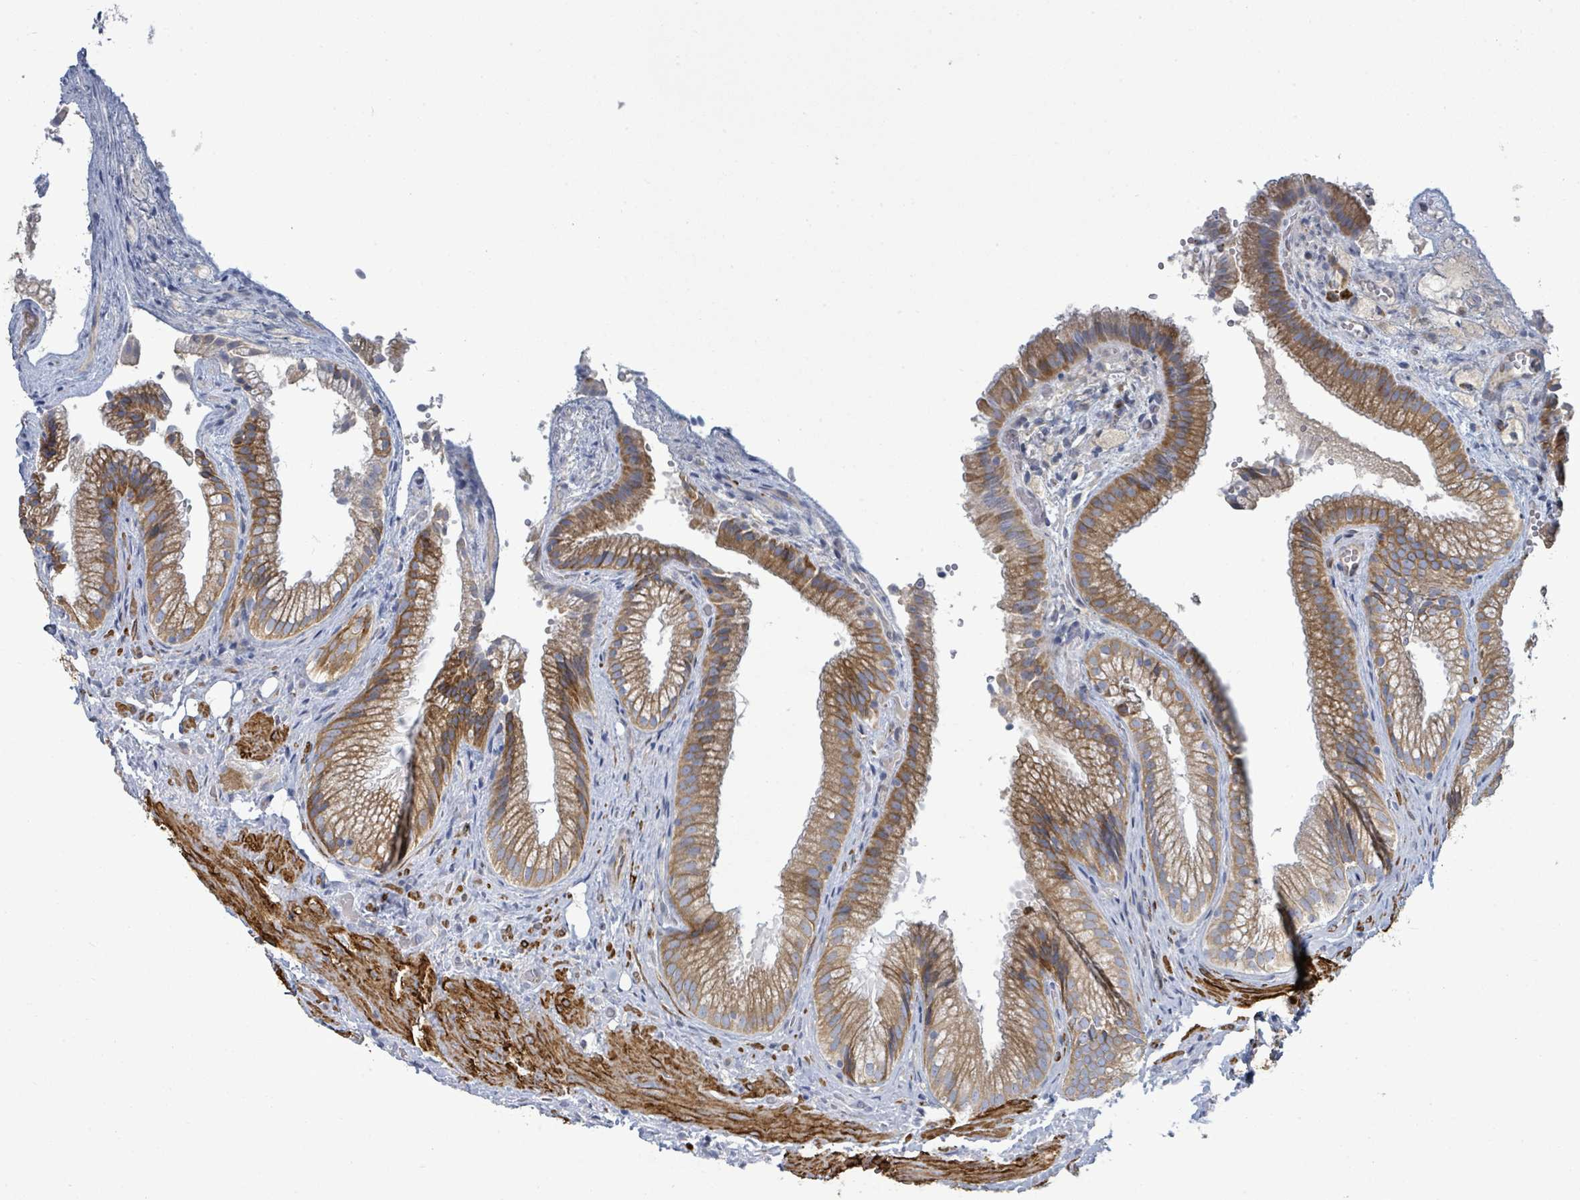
{"staining": {"intensity": "moderate", "quantity": ">75%", "location": "cytoplasmic/membranous"}, "tissue": "gallbladder", "cell_type": "Glandular cells", "image_type": "normal", "snomed": [{"axis": "morphology", "description": "Normal tissue, NOS"}, {"axis": "morphology", "description": "Inflammation, NOS"}, {"axis": "topography", "description": "Gallbladder"}], "caption": "A brown stain shows moderate cytoplasmic/membranous positivity of a protein in glandular cells of benign human gallbladder. Using DAB (brown) and hematoxylin (blue) stains, captured at high magnification using brightfield microscopy.", "gene": "SIRPB1", "patient": {"sex": "male", "age": 51}}